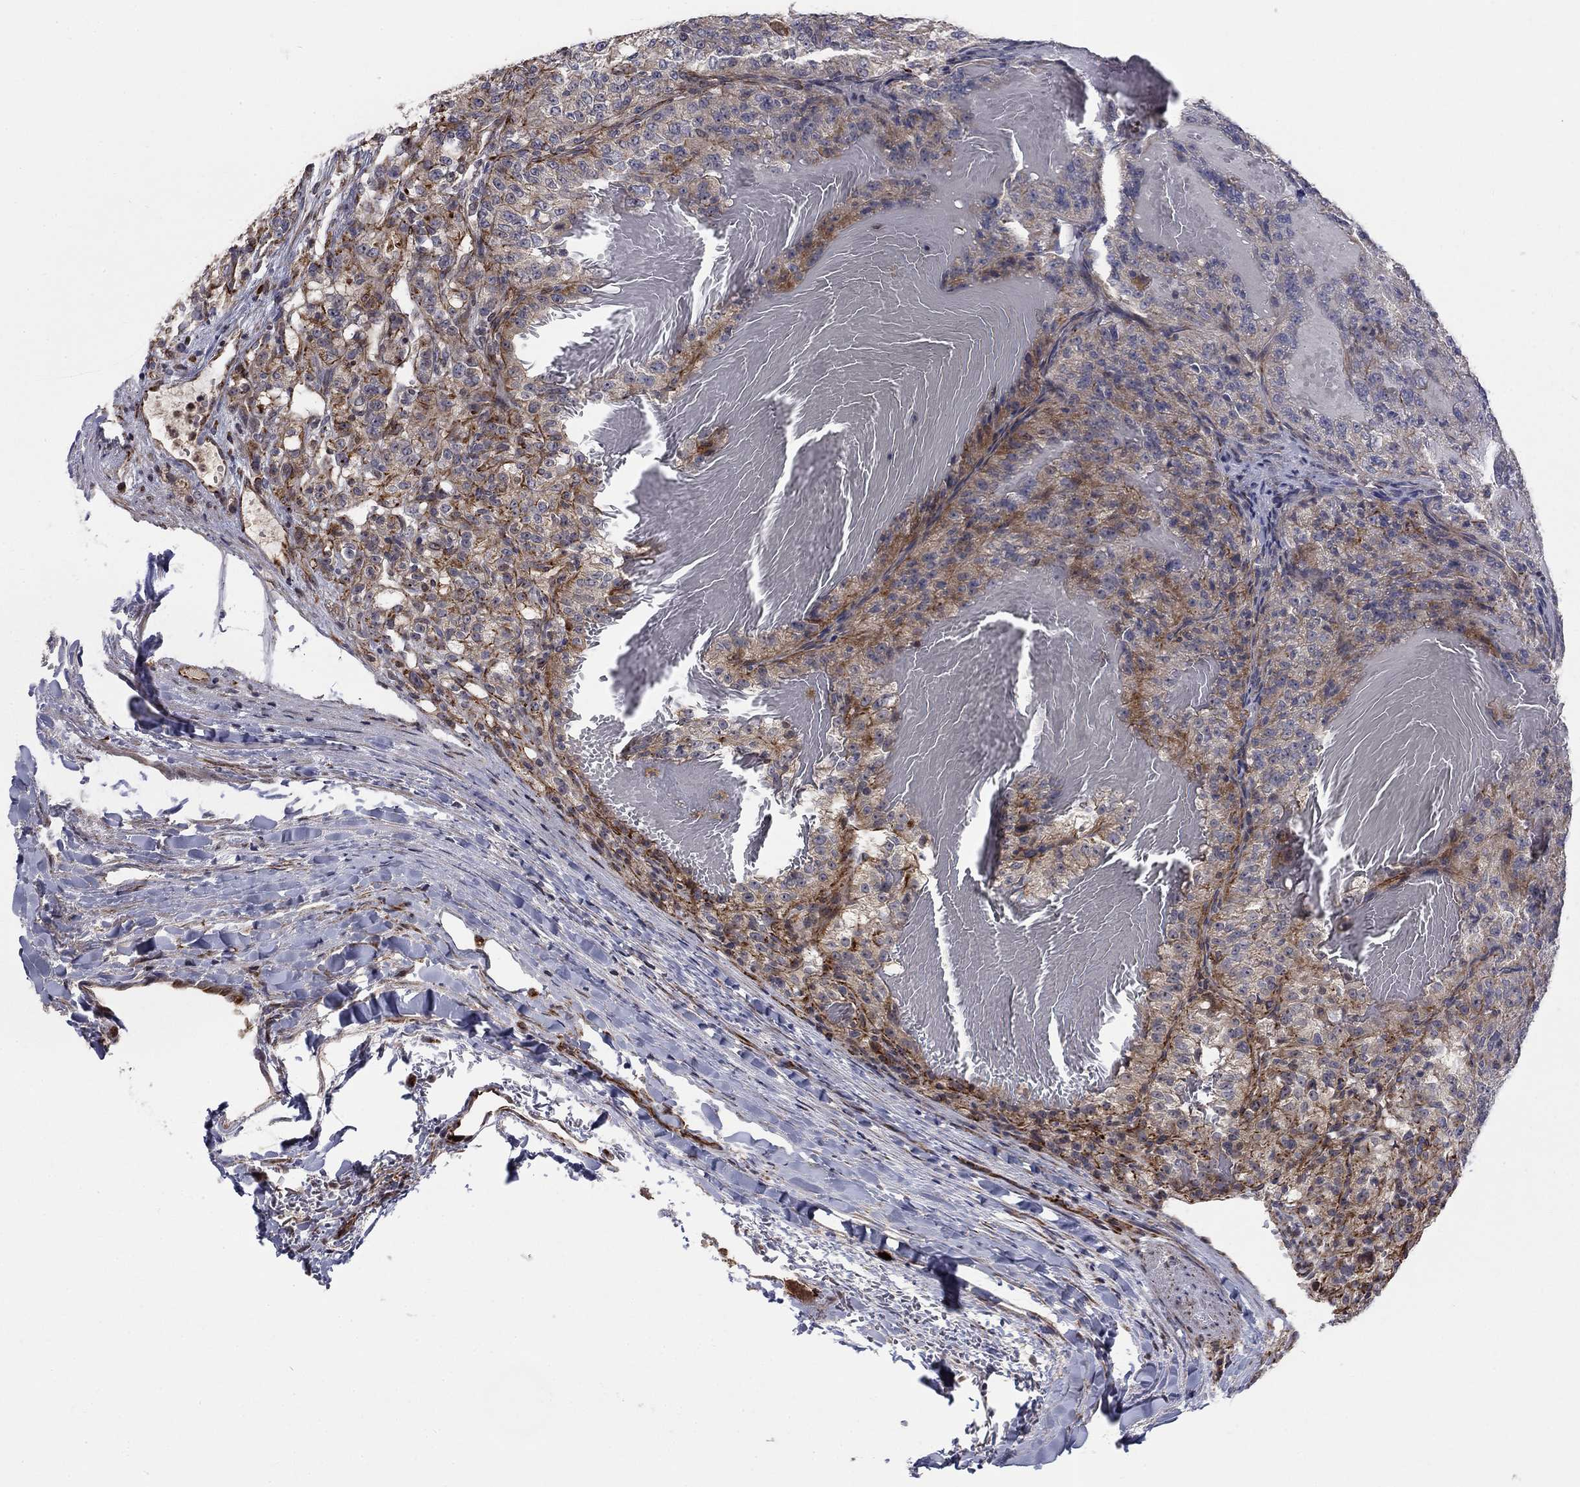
{"staining": {"intensity": "moderate", "quantity": "25%-75%", "location": "cytoplasmic/membranous"}, "tissue": "renal cancer", "cell_type": "Tumor cells", "image_type": "cancer", "snomed": [{"axis": "morphology", "description": "Adenocarcinoma, NOS"}, {"axis": "topography", "description": "Kidney"}], "caption": "This is a histology image of IHC staining of renal adenocarcinoma, which shows moderate positivity in the cytoplasmic/membranous of tumor cells.", "gene": "MSRA", "patient": {"sex": "female", "age": 63}}